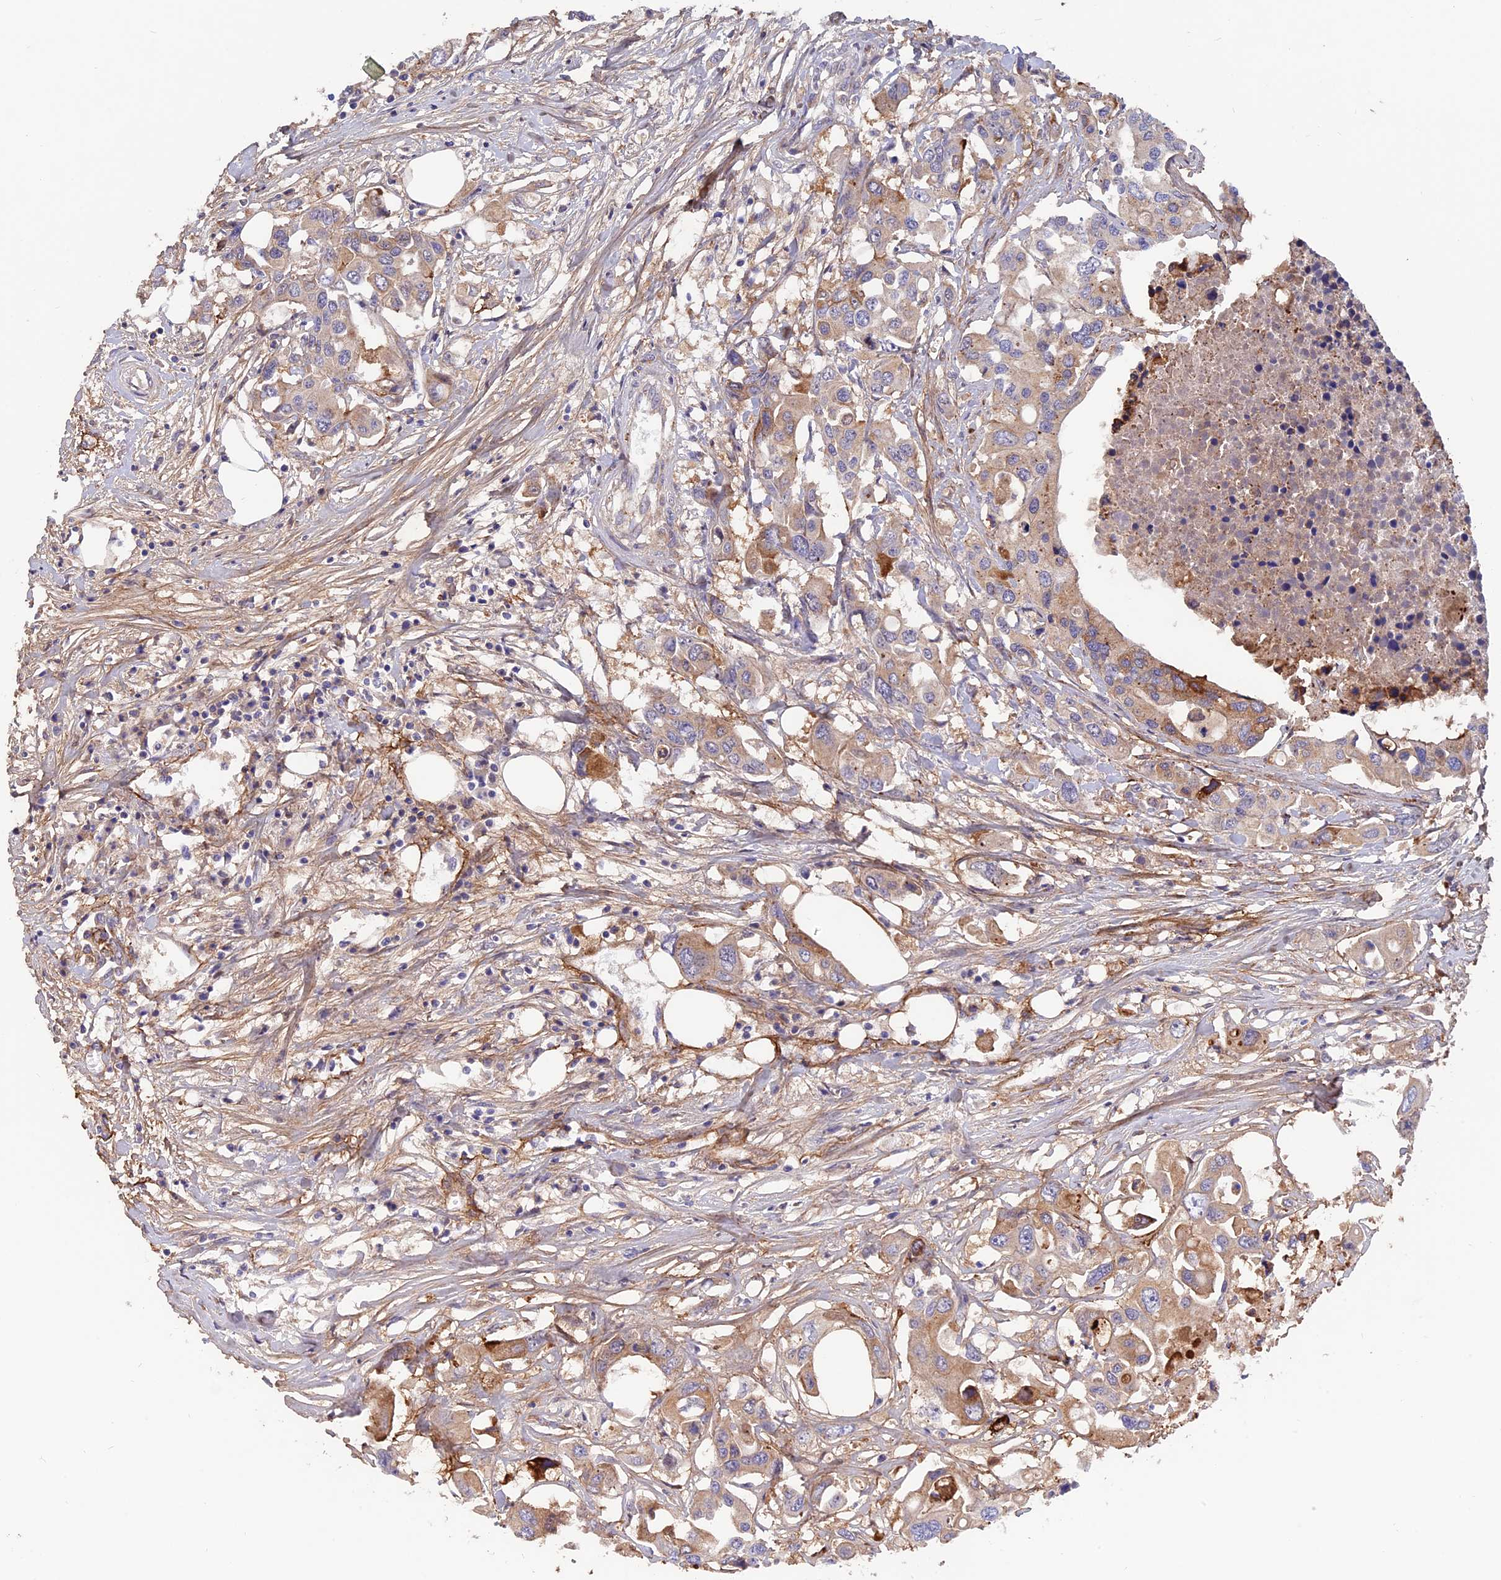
{"staining": {"intensity": "moderate", "quantity": ">75%", "location": "cytoplasmic/membranous"}, "tissue": "colorectal cancer", "cell_type": "Tumor cells", "image_type": "cancer", "snomed": [{"axis": "morphology", "description": "Adenocarcinoma, NOS"}, {"axis": "topography", "description": "Colon"}], "caption": "IHC micrograph of adenocarcinoma (colorectal) stained for a protein (brown), which displays medium levels of moderate cytoplasmic/membranous staining in about >75% of tumor cells.", "gene": "COL4A3", "patient": {"sex": "male", "age": 77}}